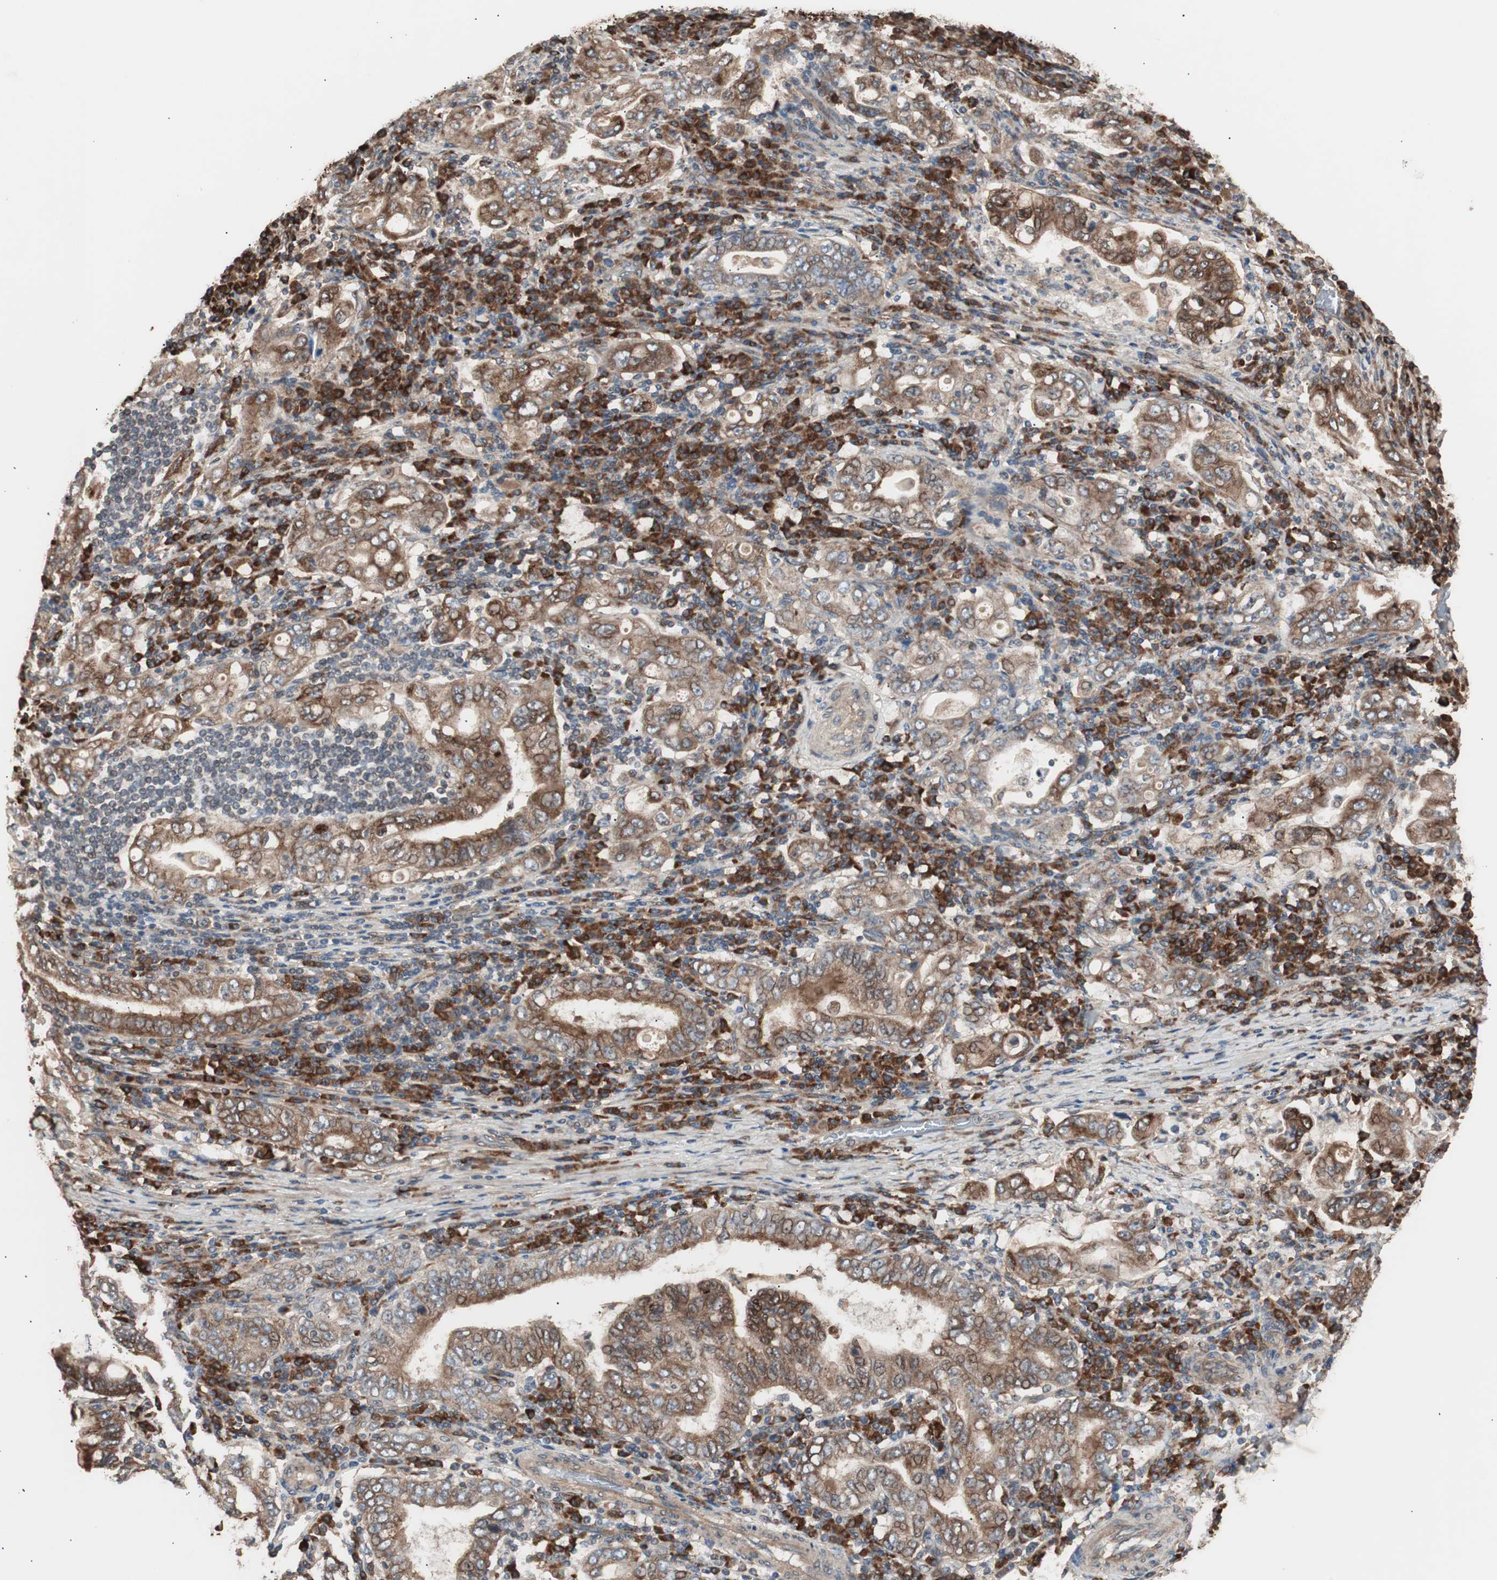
{"staining": {"intensity": "moderate", "quantity": ">75%", "location": "cytoplasmic/membranous"}, "tissue": "stomach cancer", "cell_type": "Tumor cells", "image_type": "cancer", "snomed": [{"axis": "morphology", "description": "Normal tissue, NOS"}, {"axis": "morphology", "description": "Adenocarcinoma, NOS"}, {"axis": "topography", "description": "Esophagus"}, {"axis": "topography", "description": "Stomach, upper"}, {"axis": "topography", "description": "Peripheral nerve tissue"}], "caption": "There is medium levels of moderate cytoplasmic/membranous positivity in tumor cells of stomach adenocarcinoma, as demonstrated by immunohistochemical staining (brown color).", "gene": "LZTS1", "patient": {"sex": "male", "age": 62}}